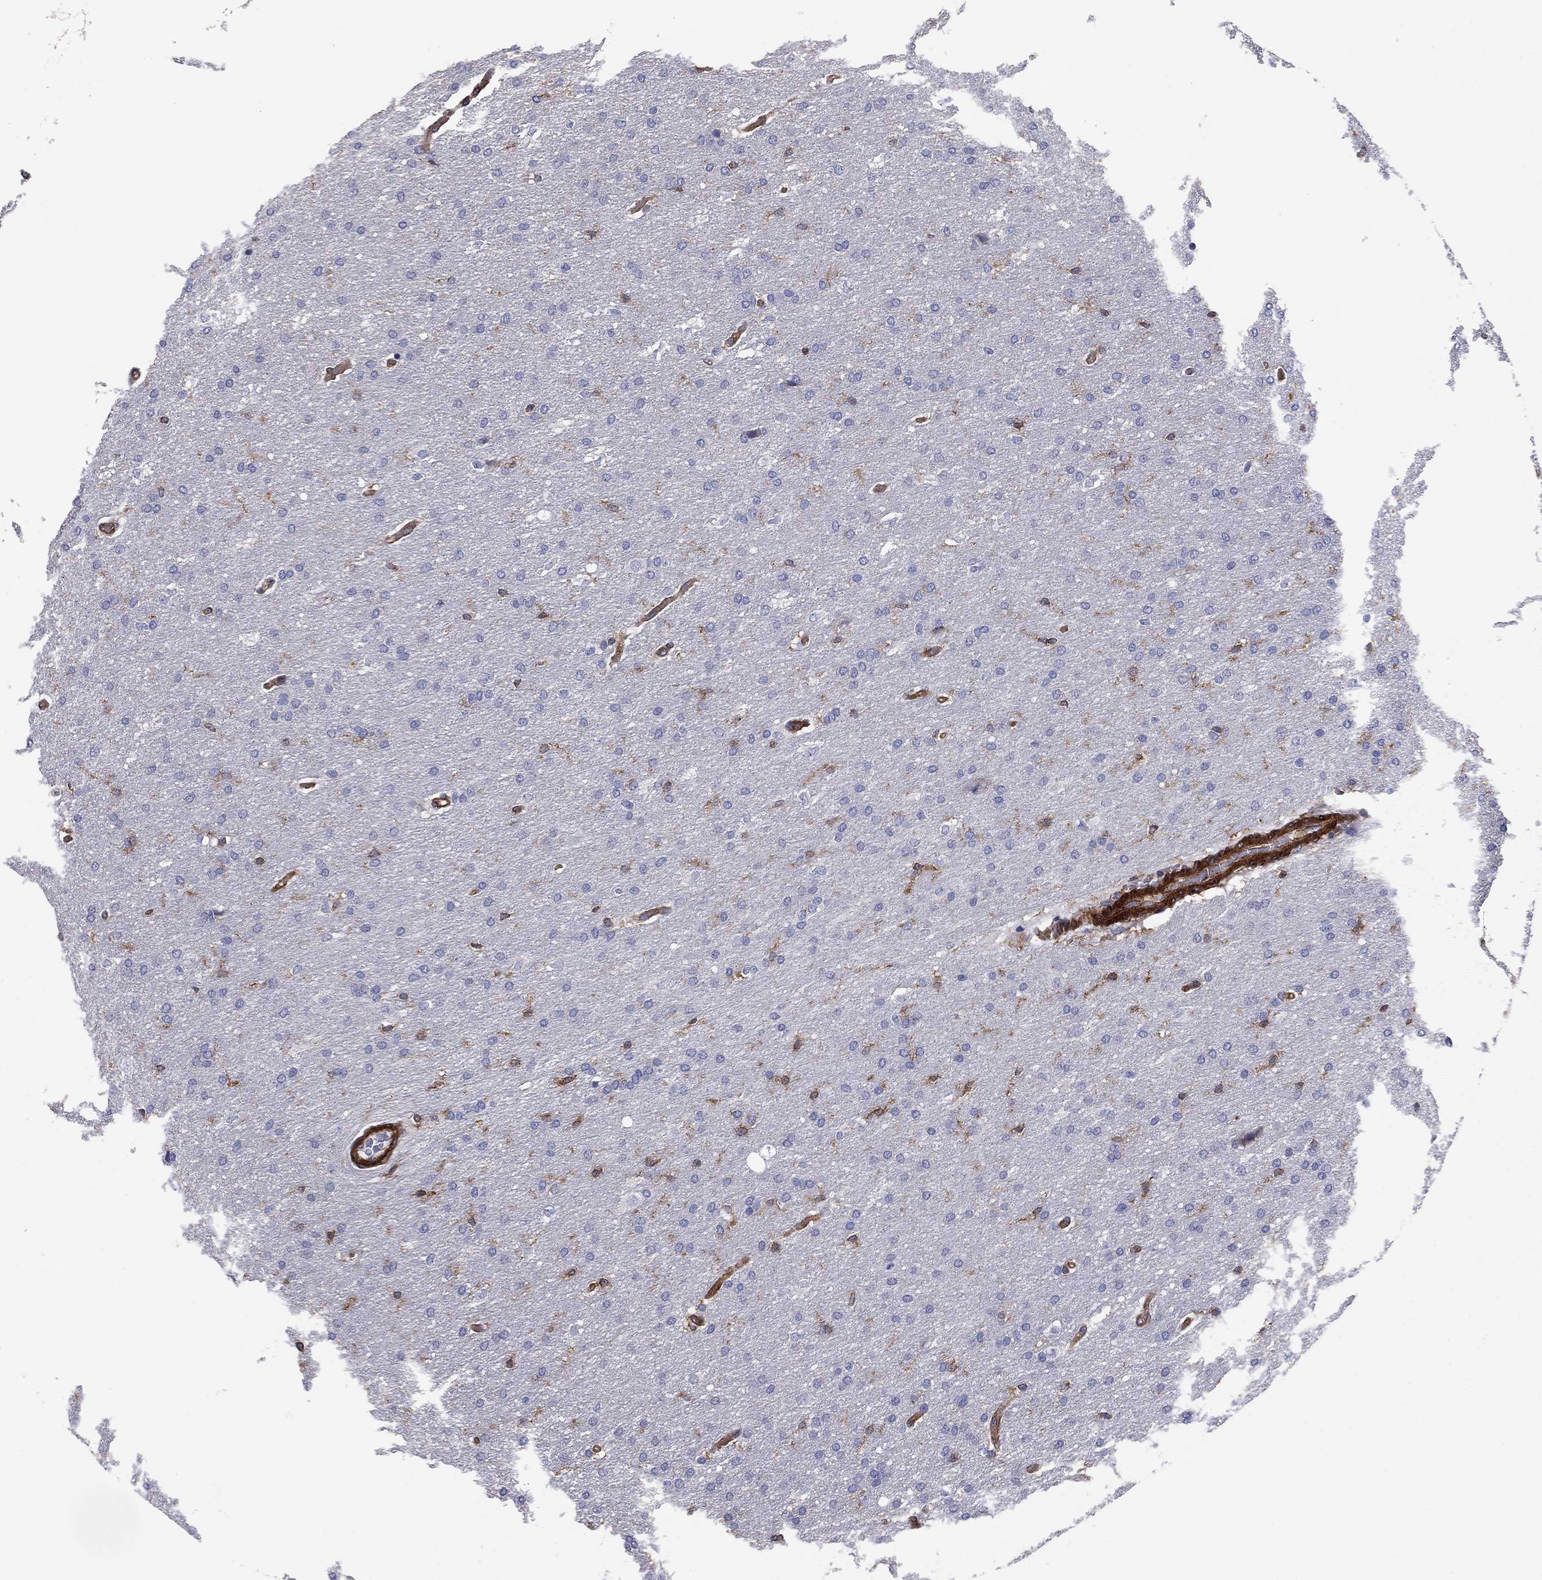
{"staining": {"intensity": "negative", "quantity": "none", "location": "none"}, "tissue": "glioma", "cell_type": "Tumor cells", "image_type": "cancer", "snomed": [{"axis": "morphology", "description": "Glioma, malignant, Low grade"}, {"axis": "topography", "description": "Brain"}], "caption": "There is no significant positivity in tumor cells of glioma.", "gene": "EHBP1L1", "patient": {"sex": "female", "age": 37}}